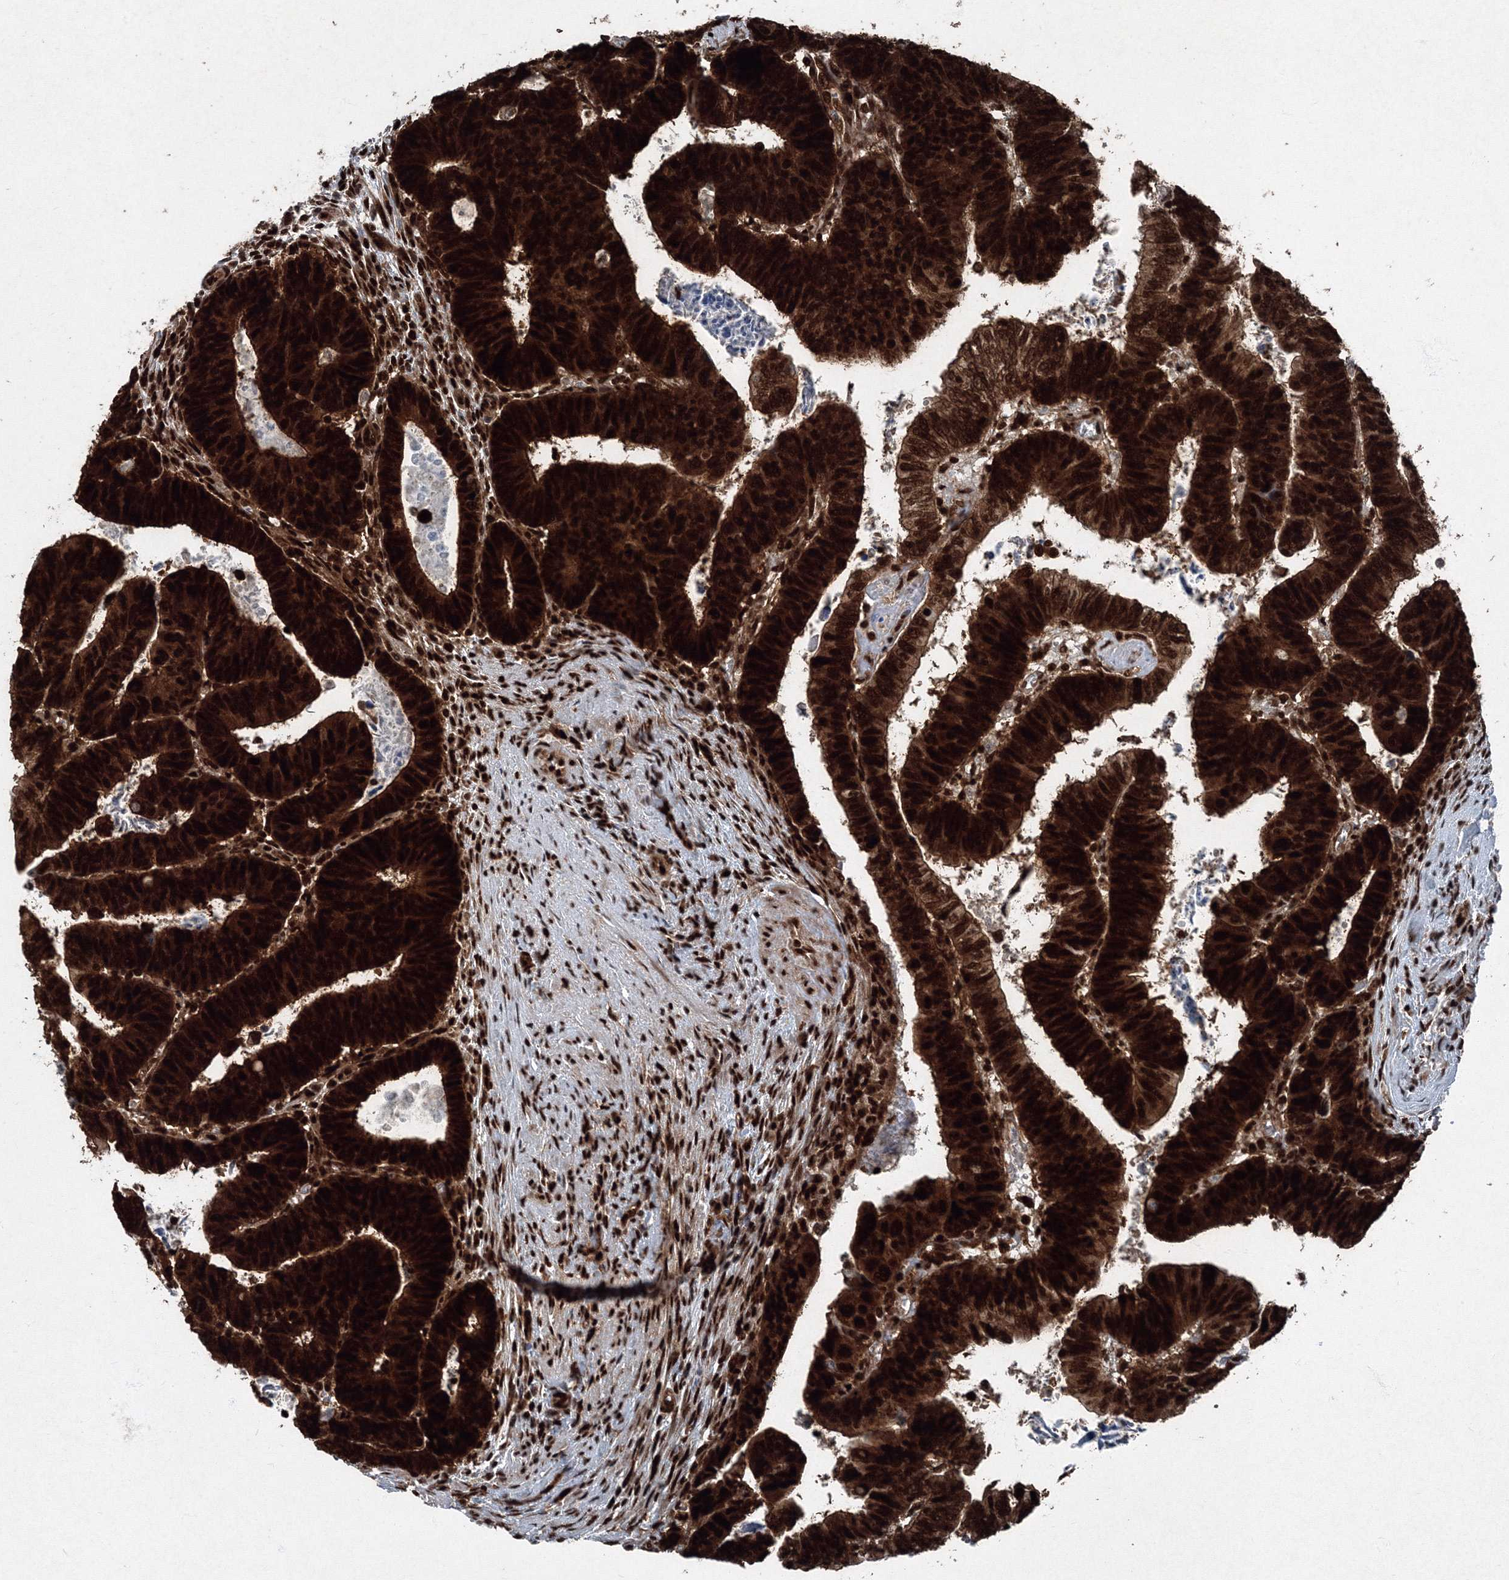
{"staining": {"intensity": "strong", "quantity": ">75%", "location": "cytoplasmic/membranous,nuclear"}, "tissue": "colorectal cancer", "cell_type": "Tumor cells", "image_type": "cancer", "snomed": [{"axis": "morphology", "description": "Normal tissue, NOS"}, {"axis": "morphology", "description": "Adenocarcinoma, NOS"}, {"axis": "topography", "description": "Rectum"}], "caption": "Adenocarcinoma (colorectal) was stained to show a protein in brown. There is high levels of strong cytoplasmic/membranous and nuclear staining in approximately >75% of tumor cells. (IHC, brightfield microscopy, high magnification).", "gene": "SNRPC", "patient": {"sex": "female", "age": 65}}